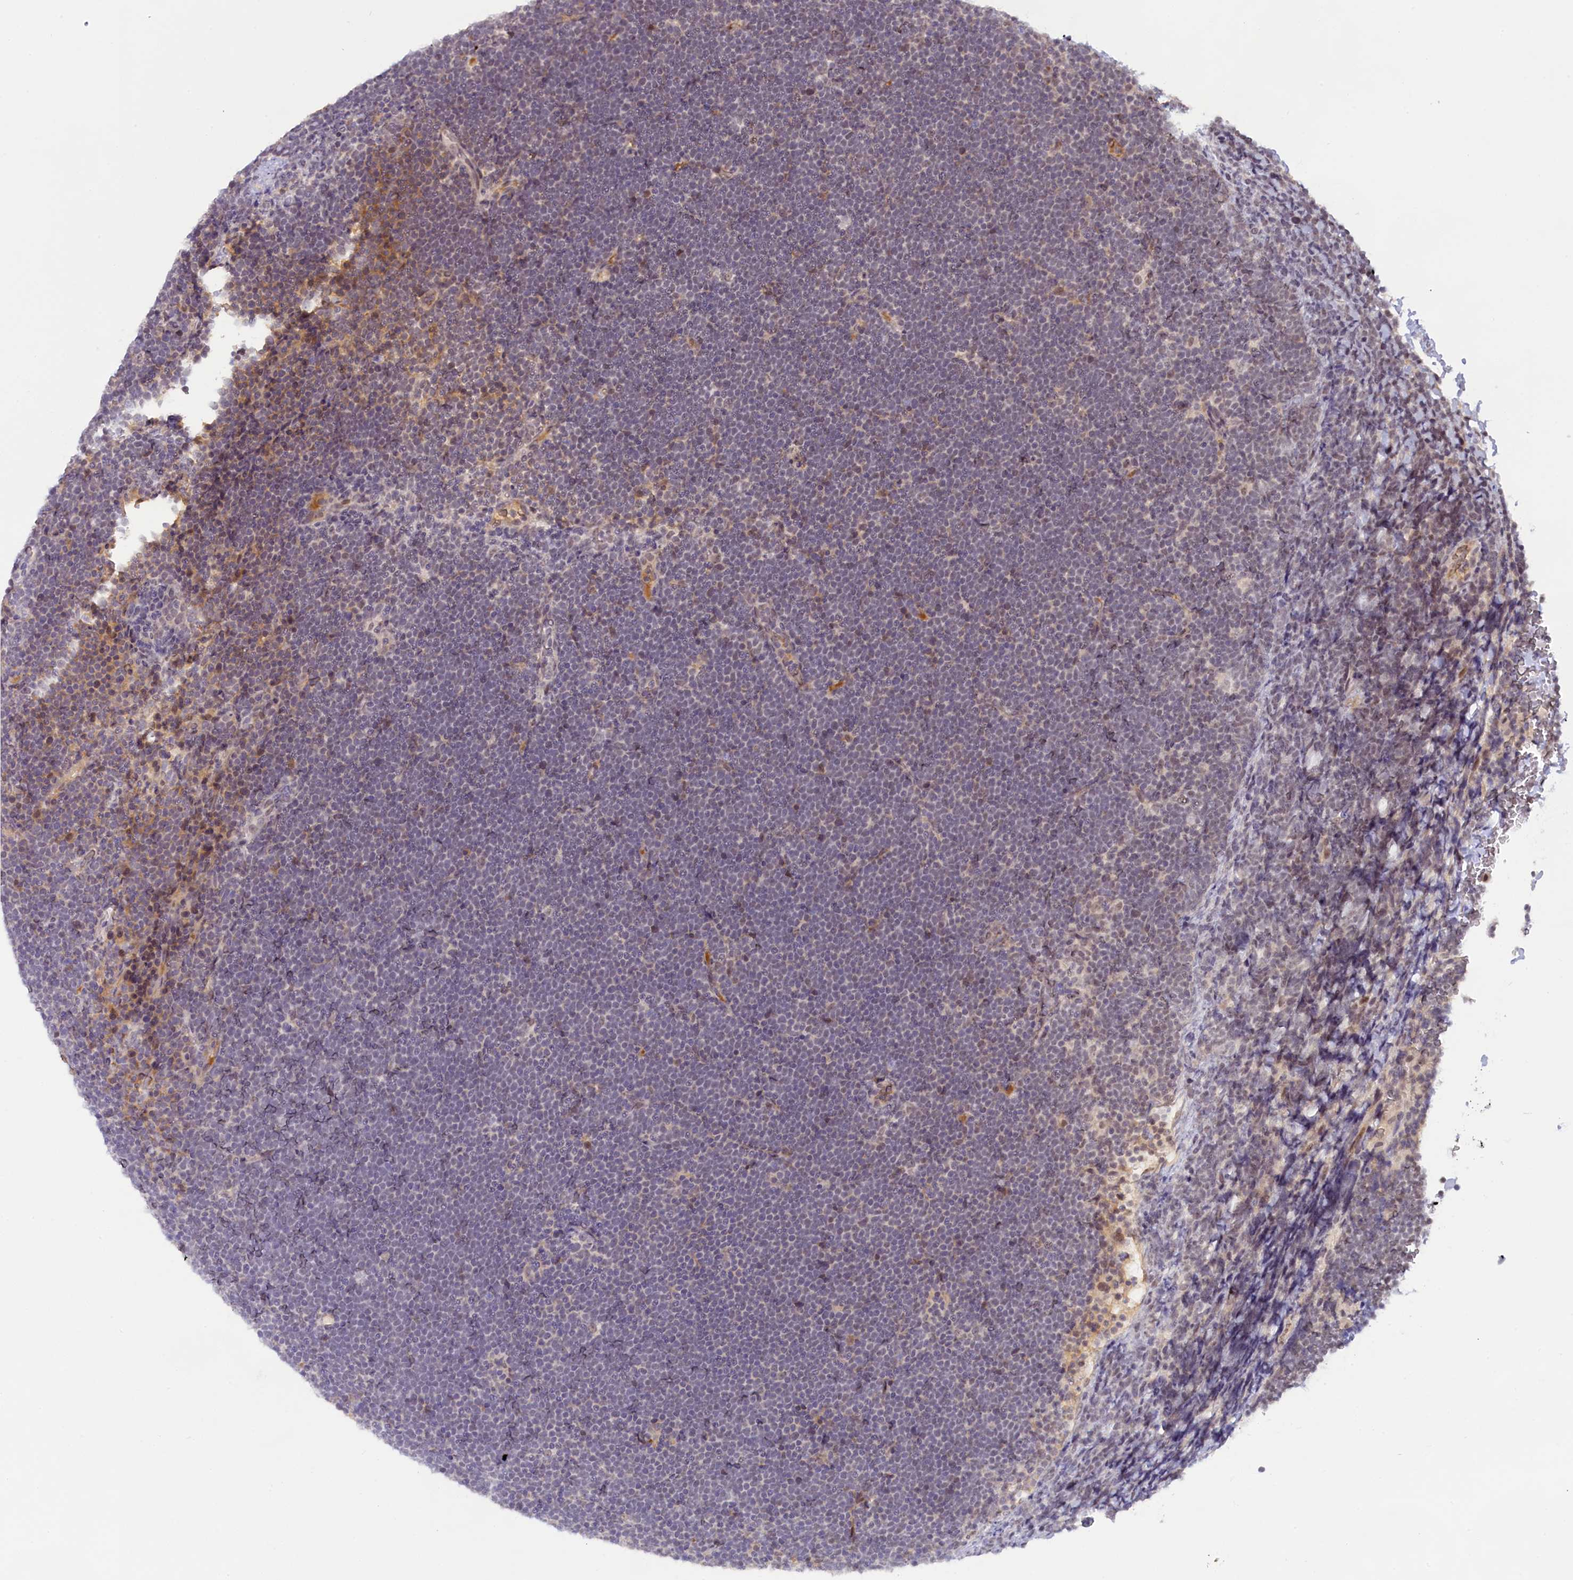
{"staining": {"intensity": "negative", "quantity": "none", "location": "none"}, "tissue": "lymphoma", "cell_type": "Tumor cells", "image_type": "cancer", "snomed": [{"axis": "morphology", "description": "Malignant lymphoma, non-Hodgkin's type, High grade"}, {"axis": "topography", "description": "Lymph node"}], "caption": "A photomicrograph of human high-grade malignant lymphoma, non-Hodgkin's type is negative for staining in tumor cells.", "gene": "CRAMP1", "patient": {"sex": "male", "age": 13}}